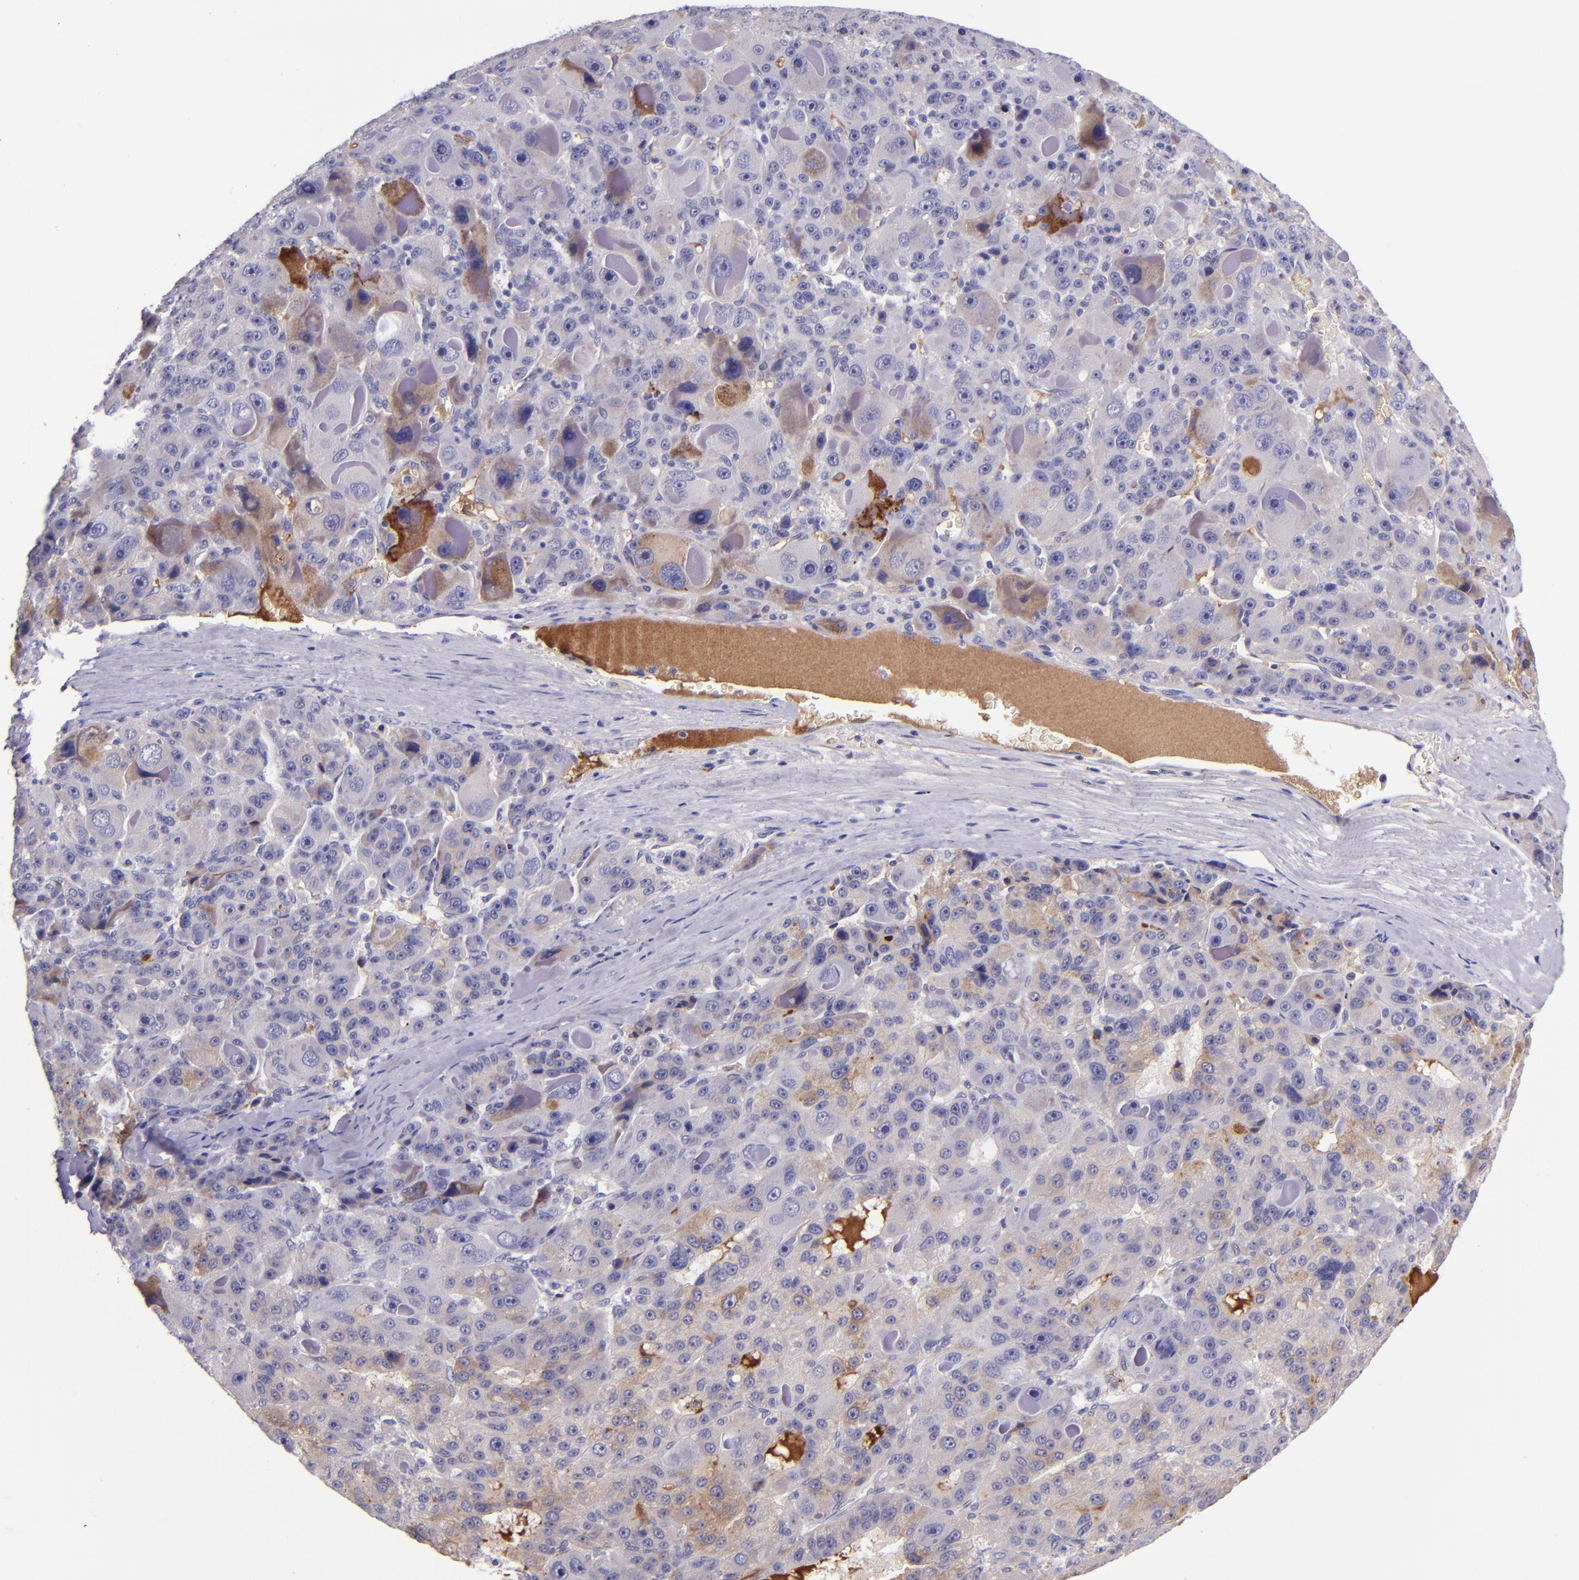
{"staining": {"intensity": "weak", "quantity": "25%-75%", "location": "cytoplasmic/membranous"}, "tissue": "liver cancer", "cell_type": "Tumor cells", "image_type": "cancer", "snomed": [{"axis": "morphology", "description": "Carcinoma, Hepatocellular, NOS"}, {"axis": "topography", "description": "Liver"}], "caption": "Immunohistochemistry histopathology image of neoplastic tissue: hepatocellular carcinoma (liver) stained using IHC shows low levels of weak protein expression localized specifically in the cytoplasmic/membranous of tumor cells, appearing as a cytoplasmic/membranous brown color.", "gene": "KNG1", "patient": {"sex": "male", "age": 76}}